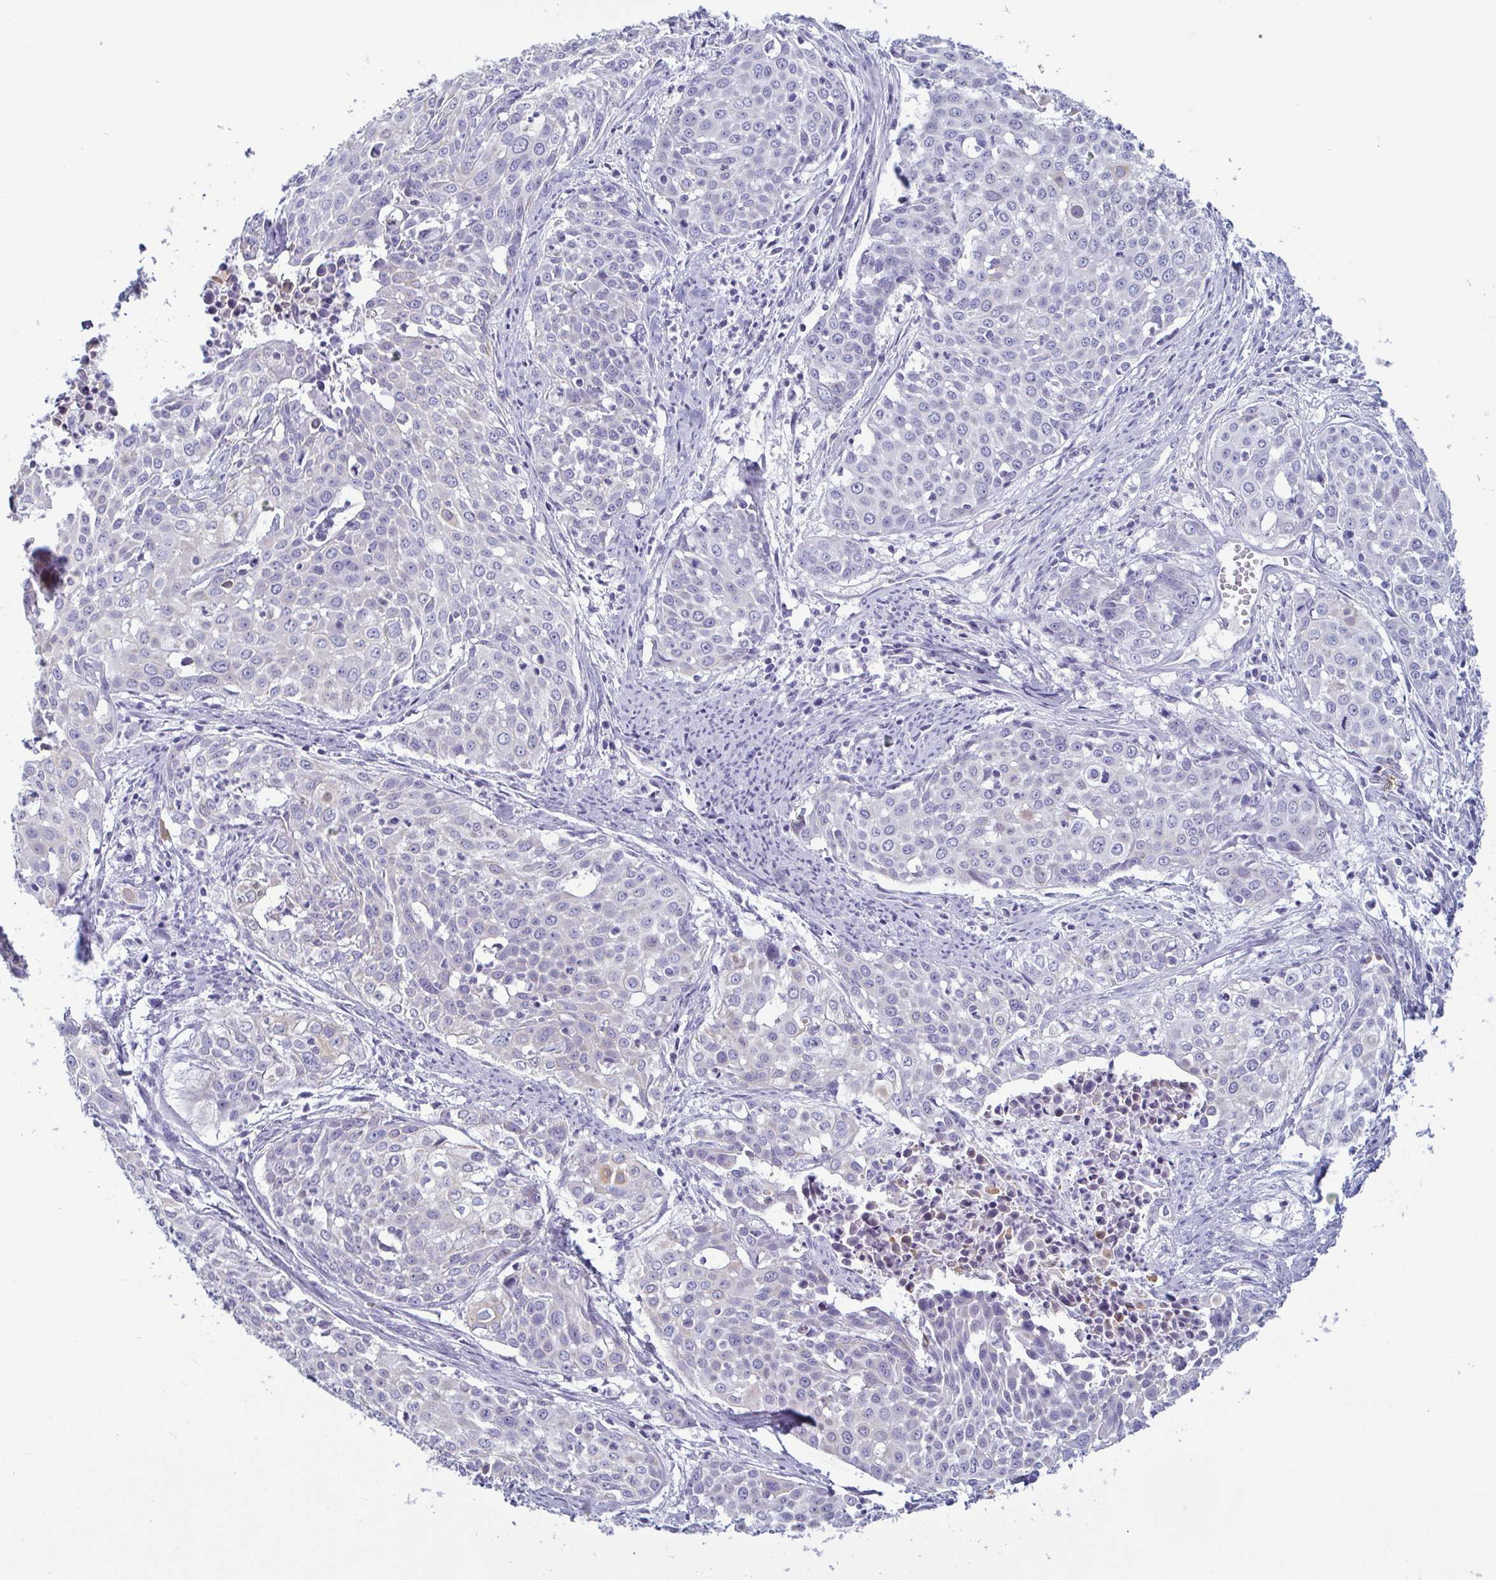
{"staining": {"intensity": "negative", "quantity": "none", "location": "none"}, "tissue": "cervical cancer", "cell_type": "Tumor cells", "image_type": "cancer", "snomed": [{"axis": "morphology", "description": "Squamous cell carcinoma, NOS"}, {"axis": "topography", "description": "Cervix"}], "caption": "The photomicrograph exhibits no staining of tumor cells in squamous cell carcinoma (cervical).", "gene": "KRT10", "patient": {"sex": "female", "age": 39}}